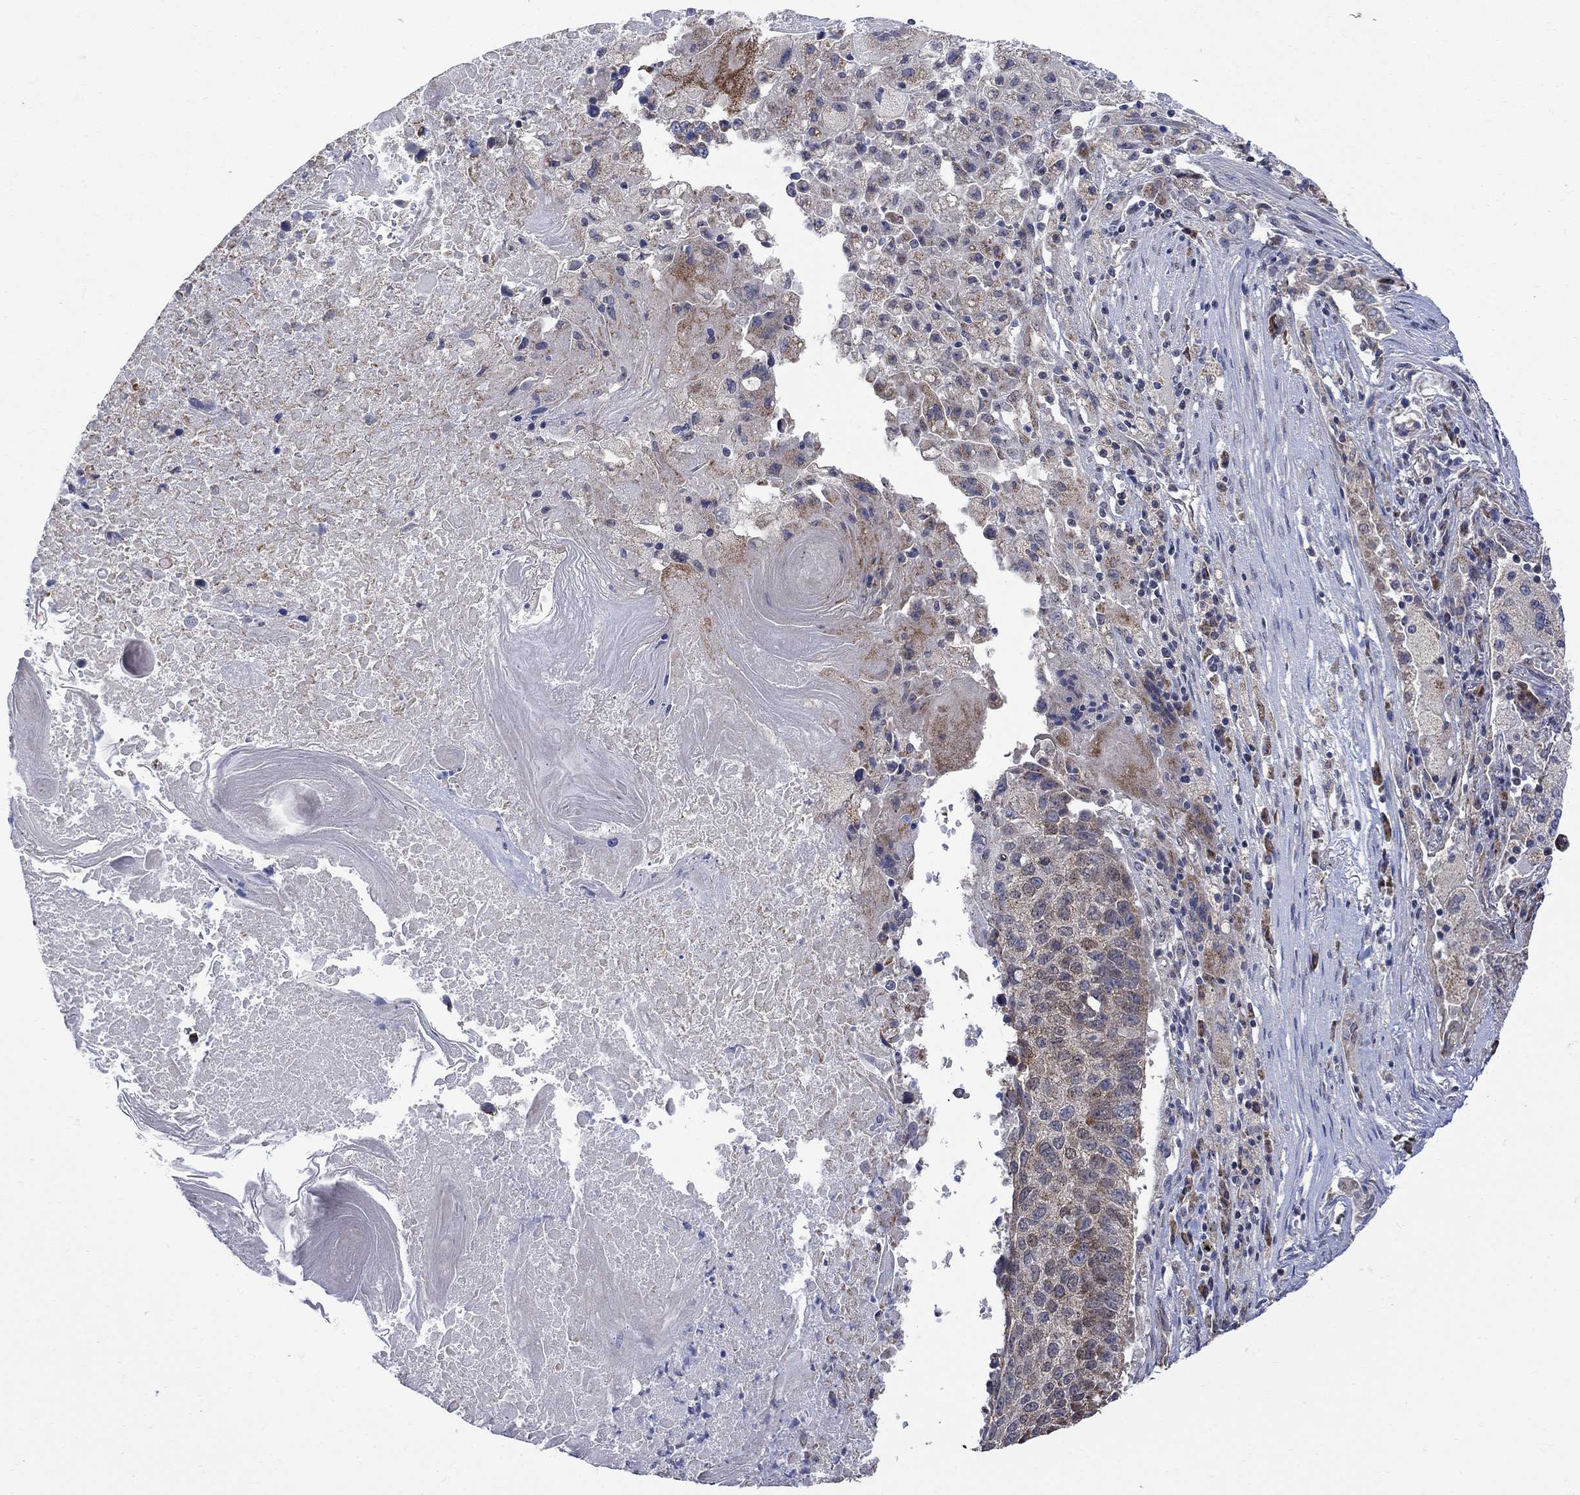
{"staining": {"intensity": "weak", "quantity": "25%-75%", "location": "cytoplasmic/membranous"}, "tissue": "lung cancer", "cell_type": "Tumor cells", "image_type": "cancer", "snomed": [{"axis": "morphology", "description": "Squamous cell carcinoma, NOS"}, {"axis": "topography", "description": "Lung"}], "caption": "IHC (DAB) staining of lung cancer reveals weak cytoplasmic/membranous protein expression in about 25%-75% of tumor cells. (Brightfield microscopy of DAB IHC at high magnification).", "gene": "ANKRA2", "patient": {"sex": "male", "age": 73}}